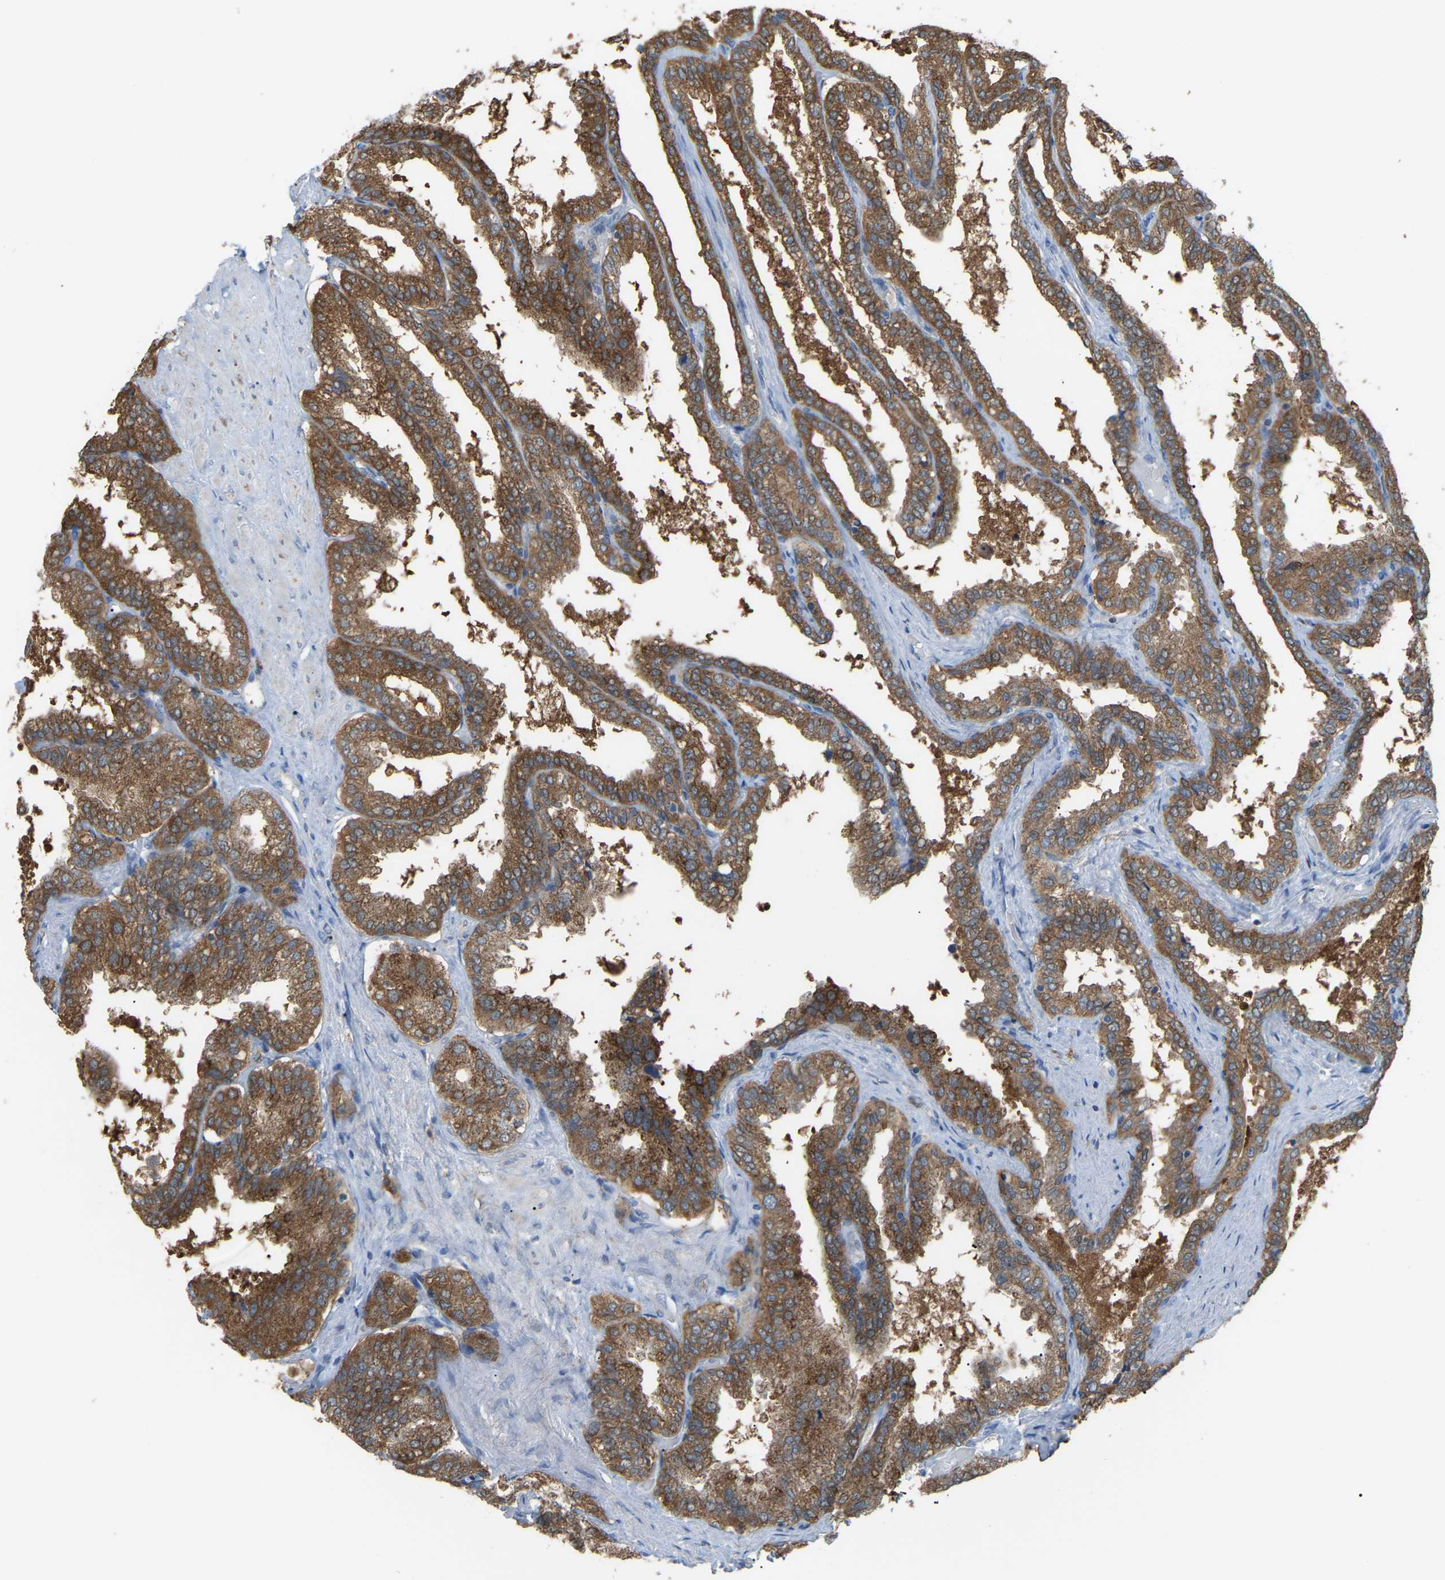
{"staining": {"intensity": "moderate", "quantity": ">75%", "location": "cytoplasmic/membranous"}, "tissue": "seminal vesicle", "cell_type": "Glandular cells", "image_type": "normal", "snomed": [{"axis": "morphology", "description": "Normal tissue, NOS"}, {"axis": "topography", "description": "Seminal veicle"}], "caption": "IHC micrograph of unremarkable seminal vesicle: seminal vesicle stained using immunohistochemistry (IHC) displays medium levels of moderate protein expression localized specifically in the cytoplasmic/membranous of glandular cells, appearing as a cytoplasmic/membranous brown color.", "gene": "CROT", "patient": {"sex": "male", "age": 46}}